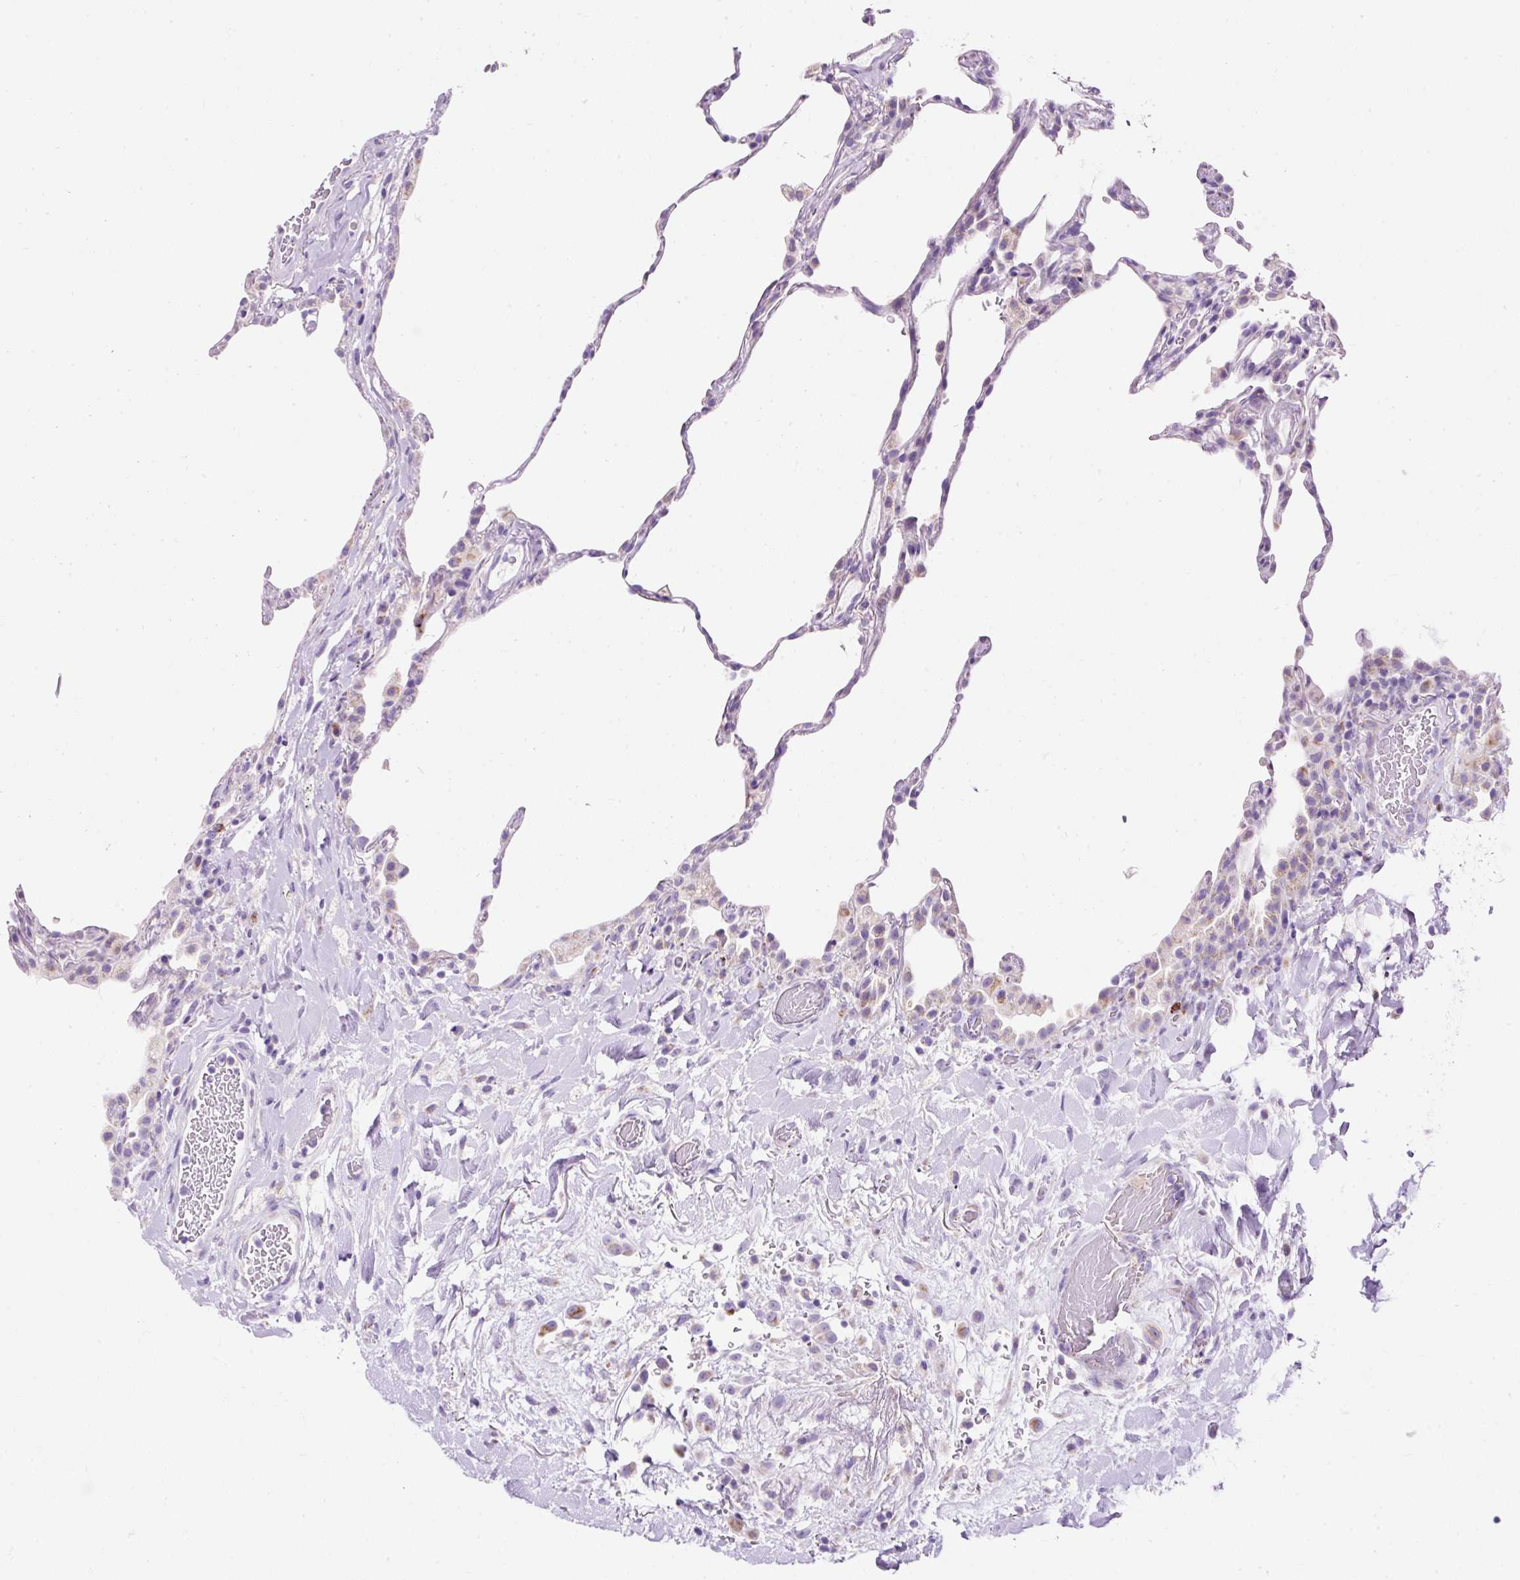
{"staining": {"intensity": "negative", "quantity": "none", "location": "none"}, "tissue": "lung", "cell_type": "Alveolar cells", "image_type": "normal", "snomed": [{"axis": "morphology", "description": "Normal tissue, NOS"}, {"axis": "topography", "description": "Lung"}], "caption": "Immunohistochemical staining of benign lung shows no significant staining in alveolar cells. (Stains: DAB (3,3'-diaminobenzidine) immunohistochemistry with hematoxylin counter stain, Microscopy: brightfield microscopy at high magnification).", "gene": "PLPP2", "patient": {"sex": "female", "age": 57}}